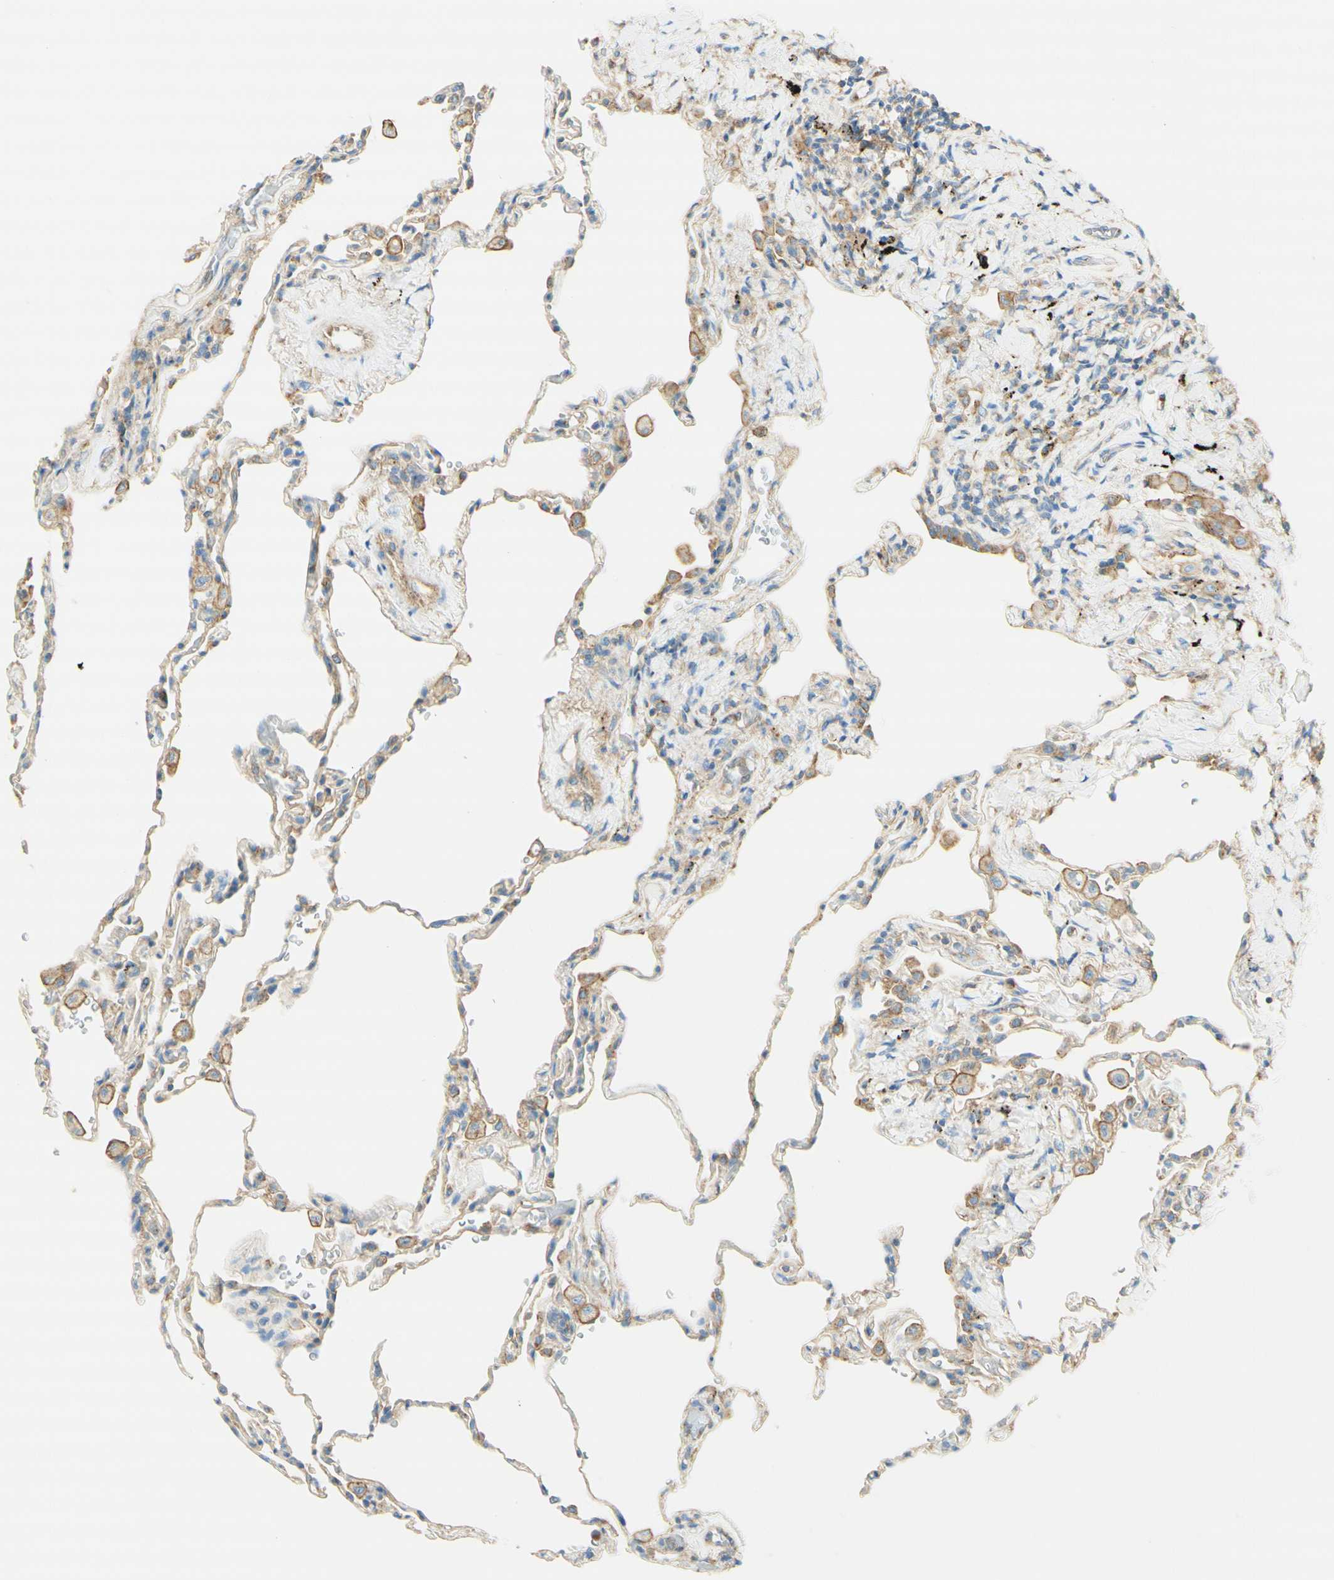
{"staining": {"intensity": "weak", "quantity": "25%-75%", "location": "nuclear"}, "tissue": "lung", "cell_type": "Alveolar cells", "image_type": "normal", "snomed": [{"axis": "morphology", "description": "Normal tissue, NOS"}, {"axis": "topography", "description": "Lung"}], "caption": "Immunohistochemical staining of benign human lung demonstrates weak nuclear protein expression in about 25%-75% of alveolar cells.", "gene": "CLTC", "patient": {"sex": "male", "age": 59}}